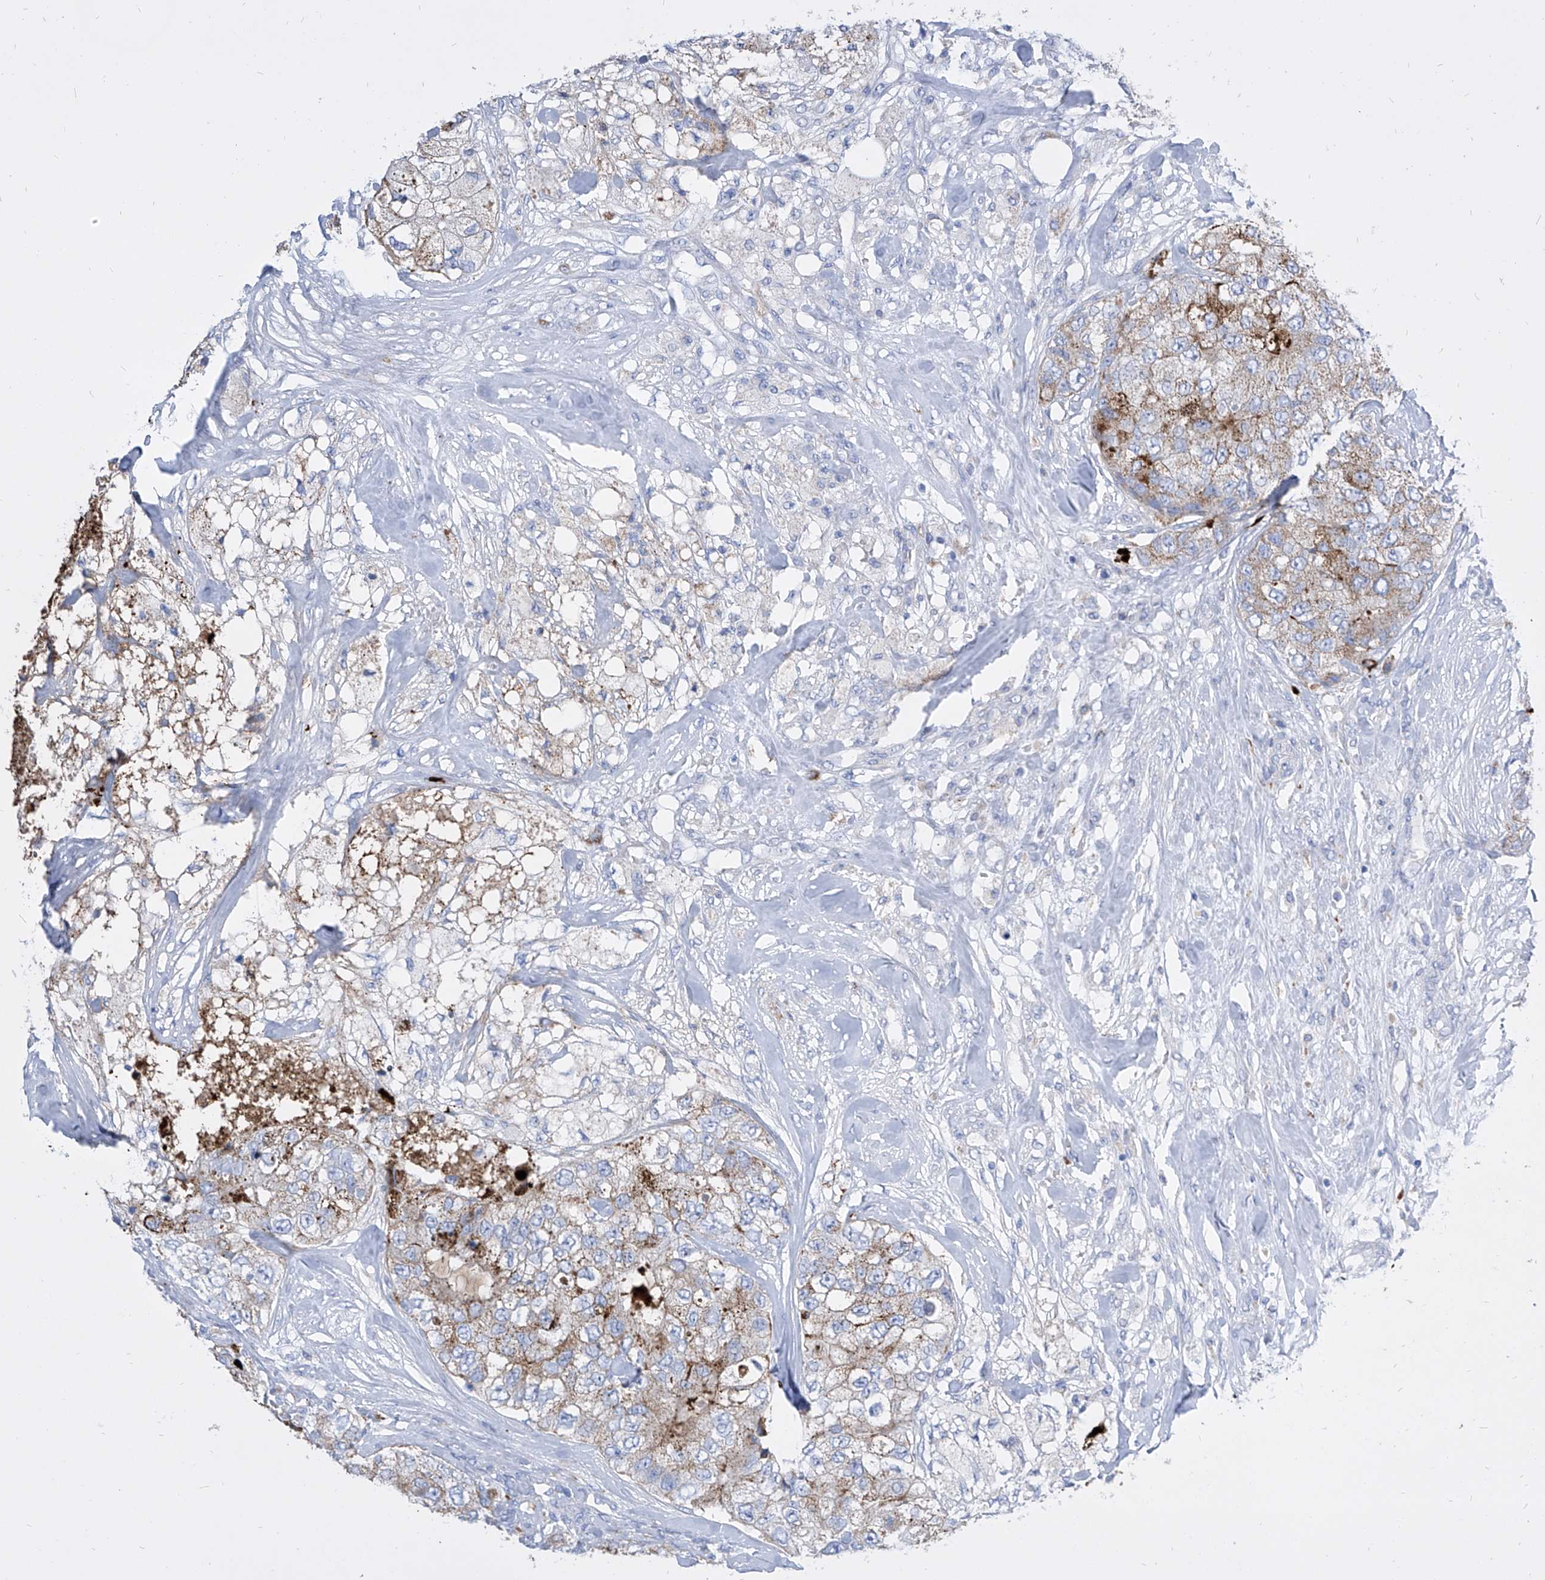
{"staining": {"intensity": "moderate", "quantity": "<25%", "location": "cytoplasmic/membranous"}, "tissue": "breast cancer", "cell_type": "Tumor cells", "image_type": "cancer", "snomed": [{"axis": "morphology", "description": "Duct carcinoma"}, {"axis": "topography", "description": "Breast"}], "caption": "Brown immunohistochemical staining in human breast invasive ductal carcinoma reveals moderate cytoplasmic/membranous staining in approximately <25% of tumor cells.", "gene": "COQ3", "patient": {"sex": "female", "age": 62}}